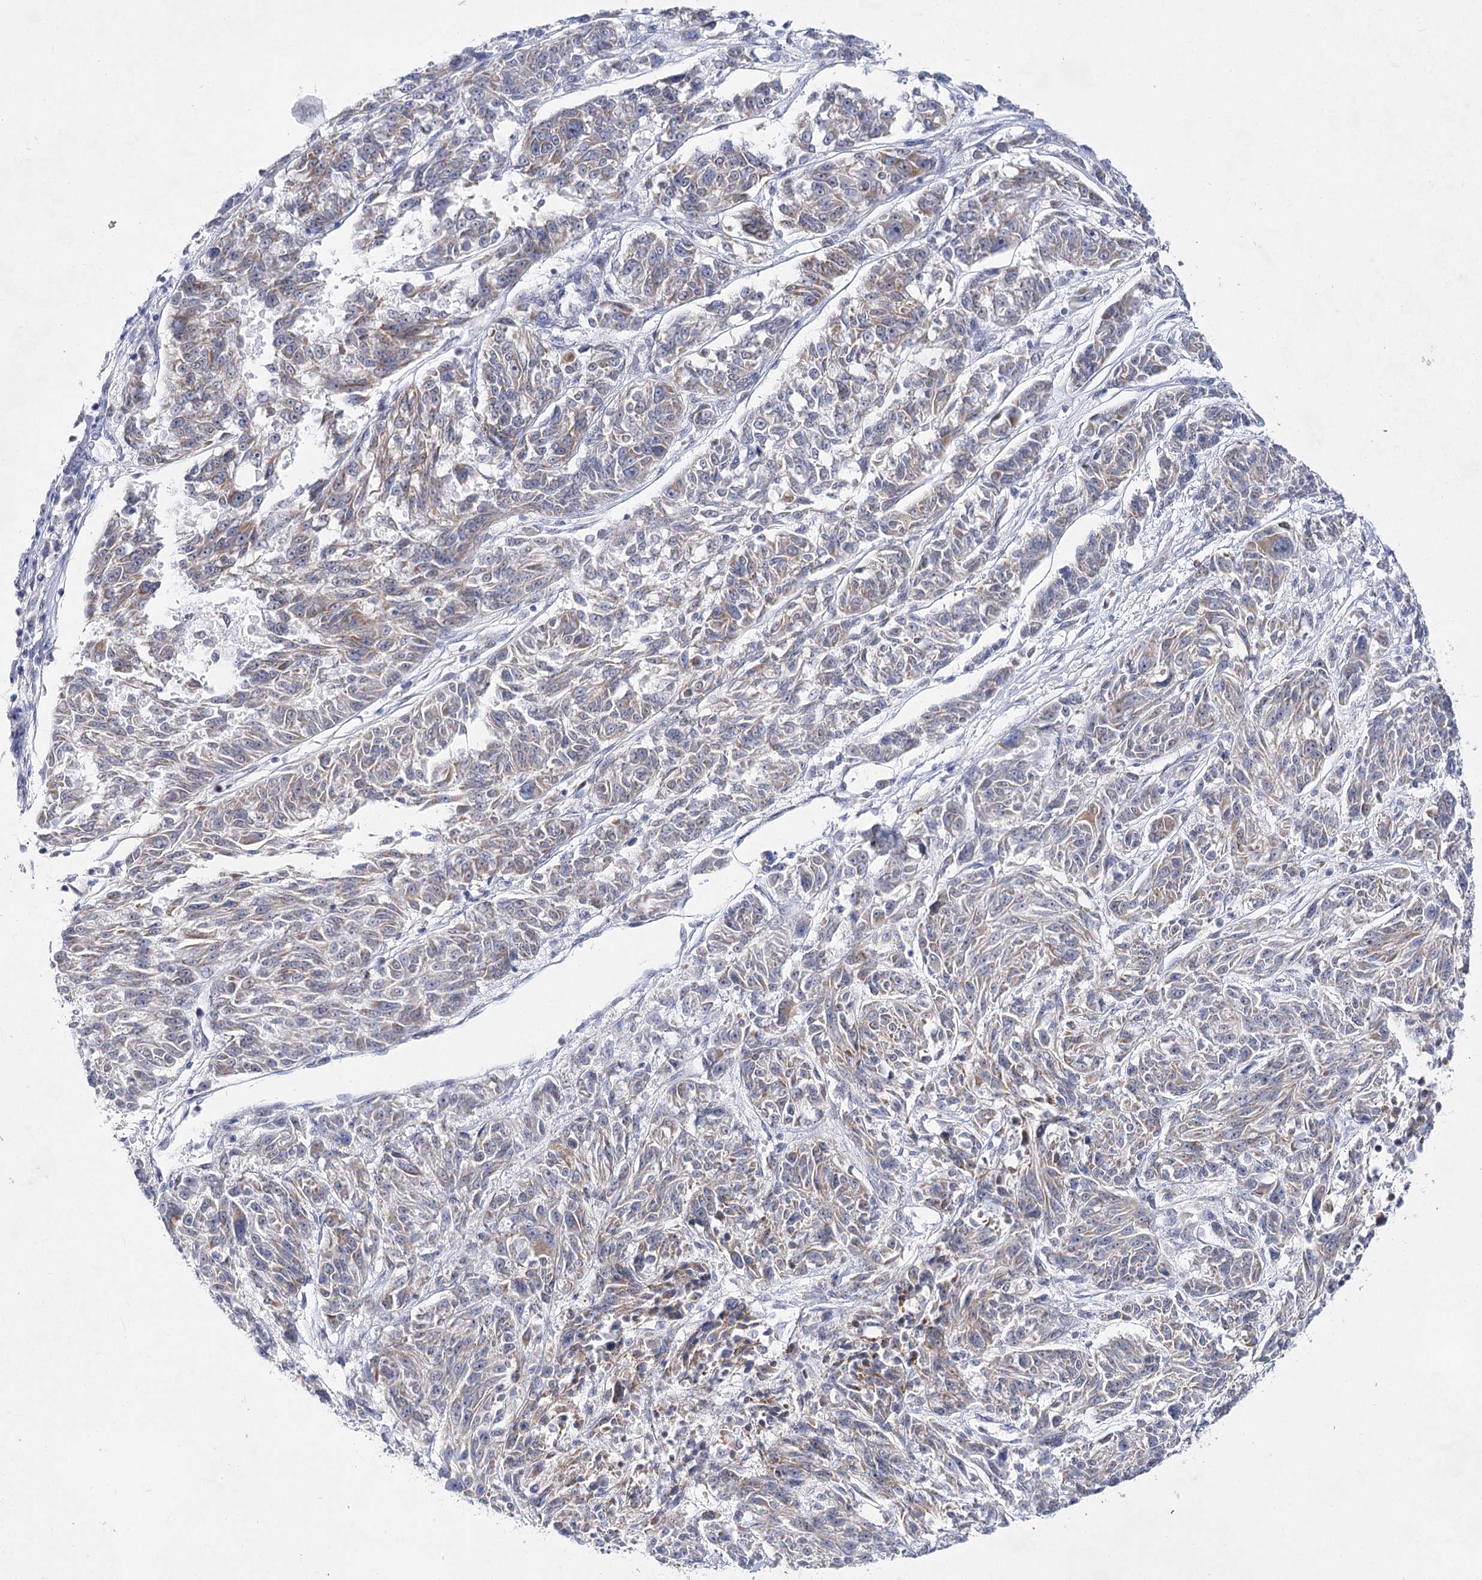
{"staining": {"intensity": "weak", "quantity": ">75%", "location": "cytoplasmic/membranous"}, "tissue": "melanoma", "cell_type": "Tumor cells", "image_type": "cancer", "snomed": [{"axis": "morphology", "description": "Malignant melanoma, NOS"}, {"axis": "topography", "description": "Skin"}], "caption": "An IHC micrograph of neoplastic tissue is shown. Protein staining in brown highlights weak cytoplasmic/membranous positivity in melanoma within tumor cells.", "gene": "BPHL", "patient": {"sex": "male", "age": 53}}